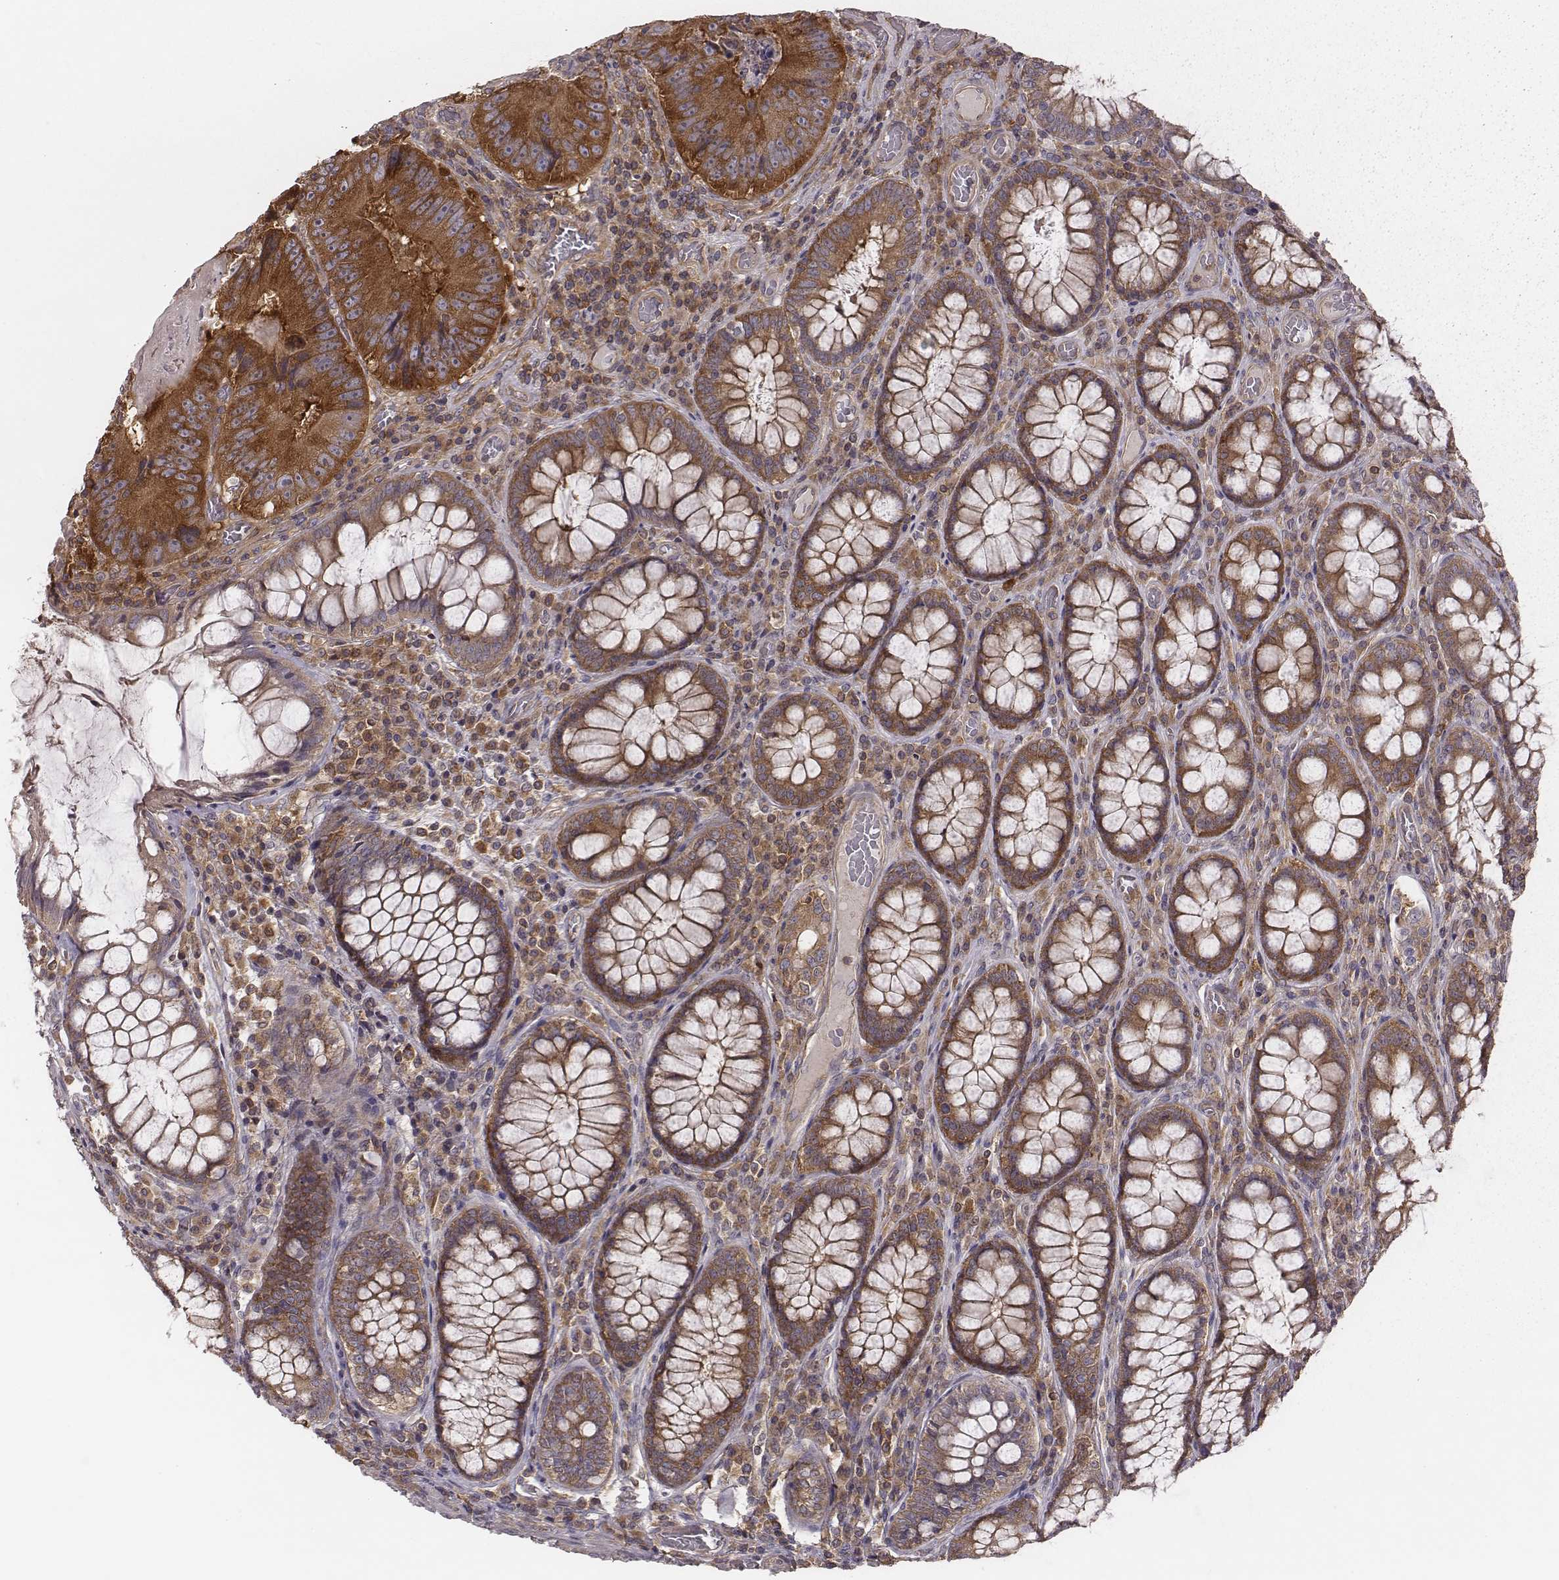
{"staining": {"intensity": "strong", "quantity": ">75%", "location": "cytoplasmic/membranous"}, "tissue": "colorectal cancer", "cell_type": "Tumor cells", "image_type": "cancer", "snomed": [{"axis": "morphology", "description": "Adenocarcinoma, NOS"}, {"axis": "topography", "description": "Colon"}], "caption": "Protein expression analysis of adenocarcinoma (colorectal) exhibits strong cytoplasmic/membranous positivity in approximately >75% of tumor cells.", "gene": "CAD", "patient": {"sex": "female", "age": 86}}